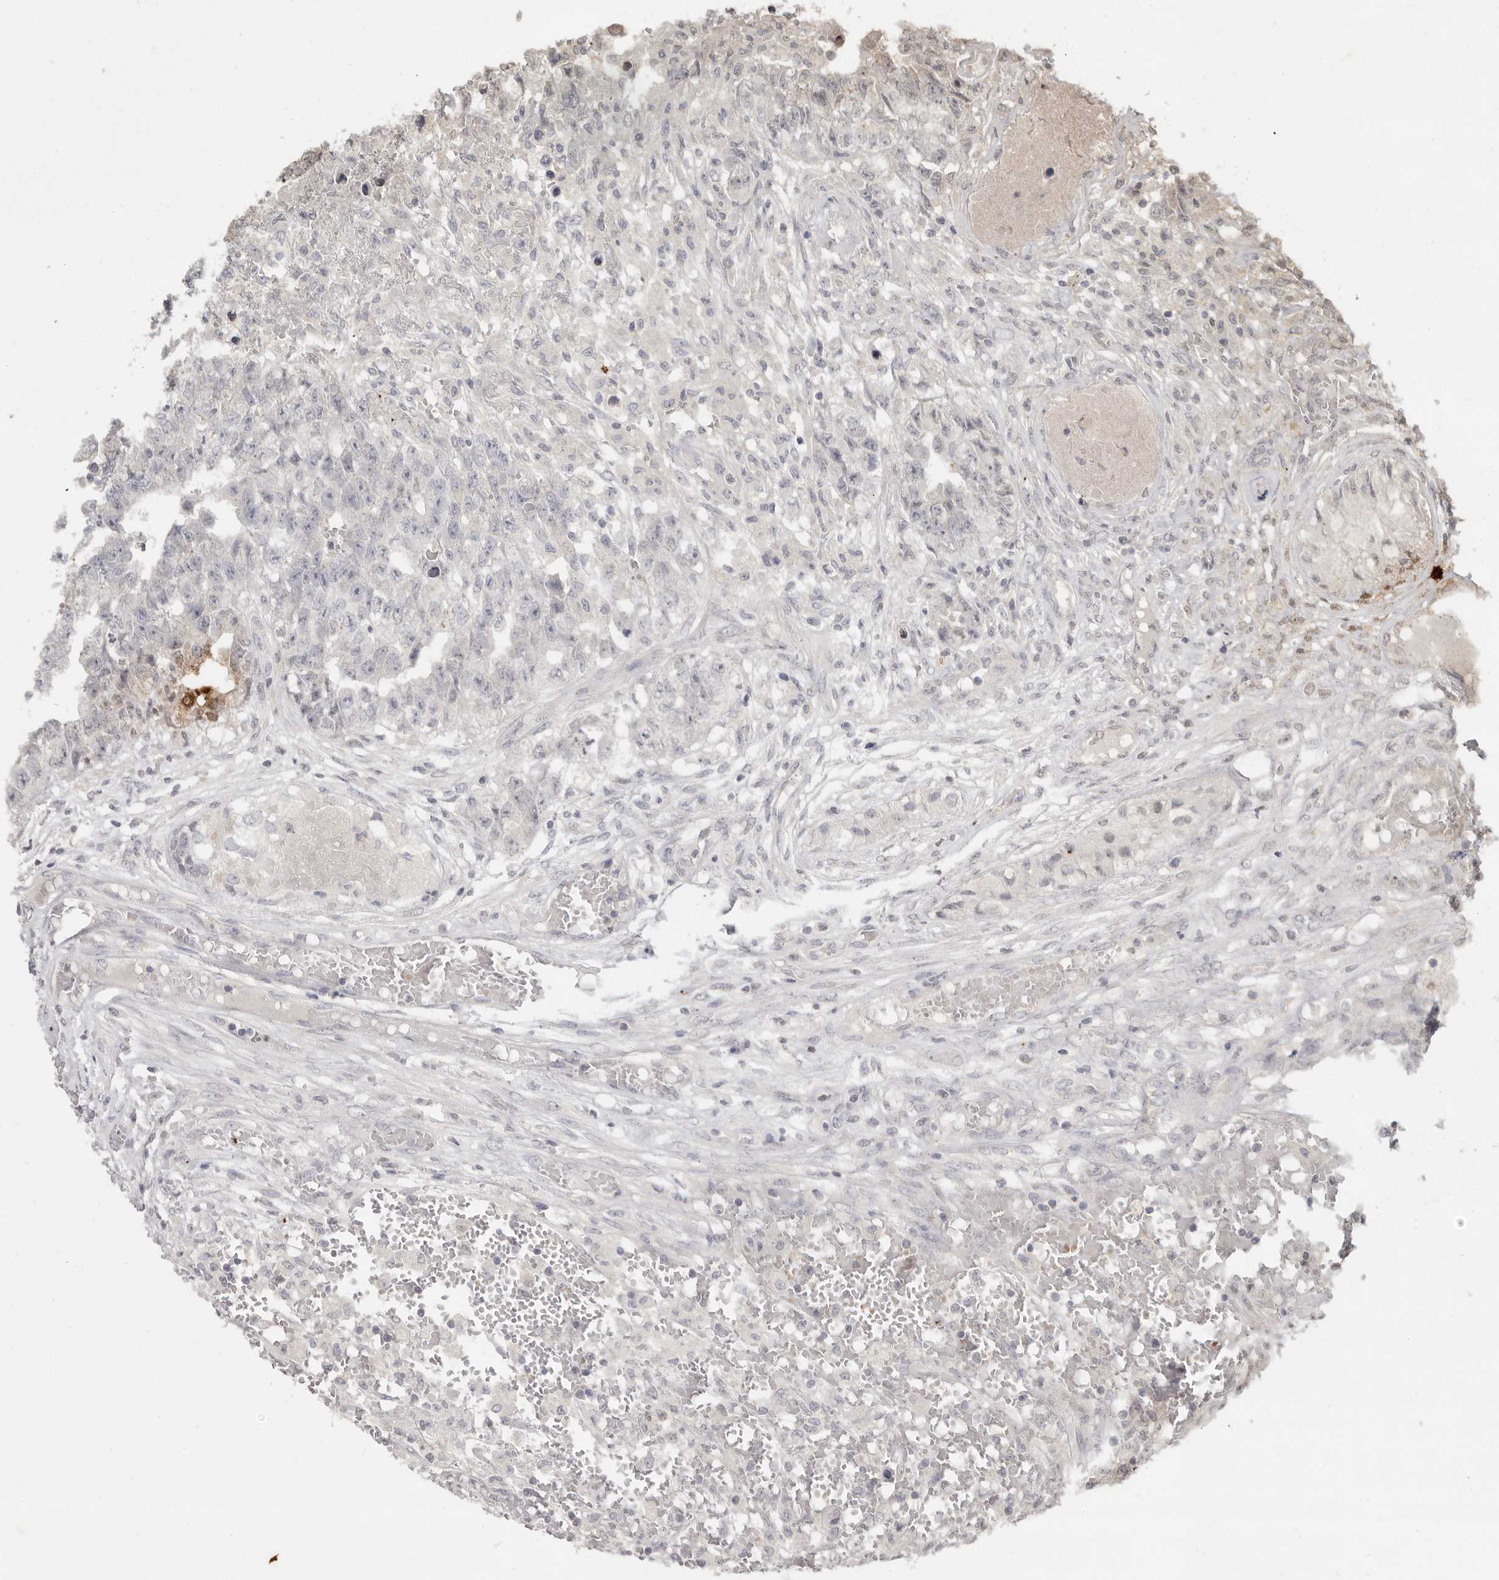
{"staining": {"intensity": "negative", "quantity": "none", "location": "none"}, "tissue": "testis cancer", "cell_type": "Tumor cells", "image_type": "cancer", "snomed": [{"axis": "morphology", "description": "Carcinoma, Embryonal, NOS"}, {"axis": "topography", "description": "Testis"}], "caption": "Histopathology image shows no significant protein staining in tumor cells of testis cancer (embryonal carcinoma).", "gene": "LINGO2", "patient": {"sex": "male", "age": 25}}